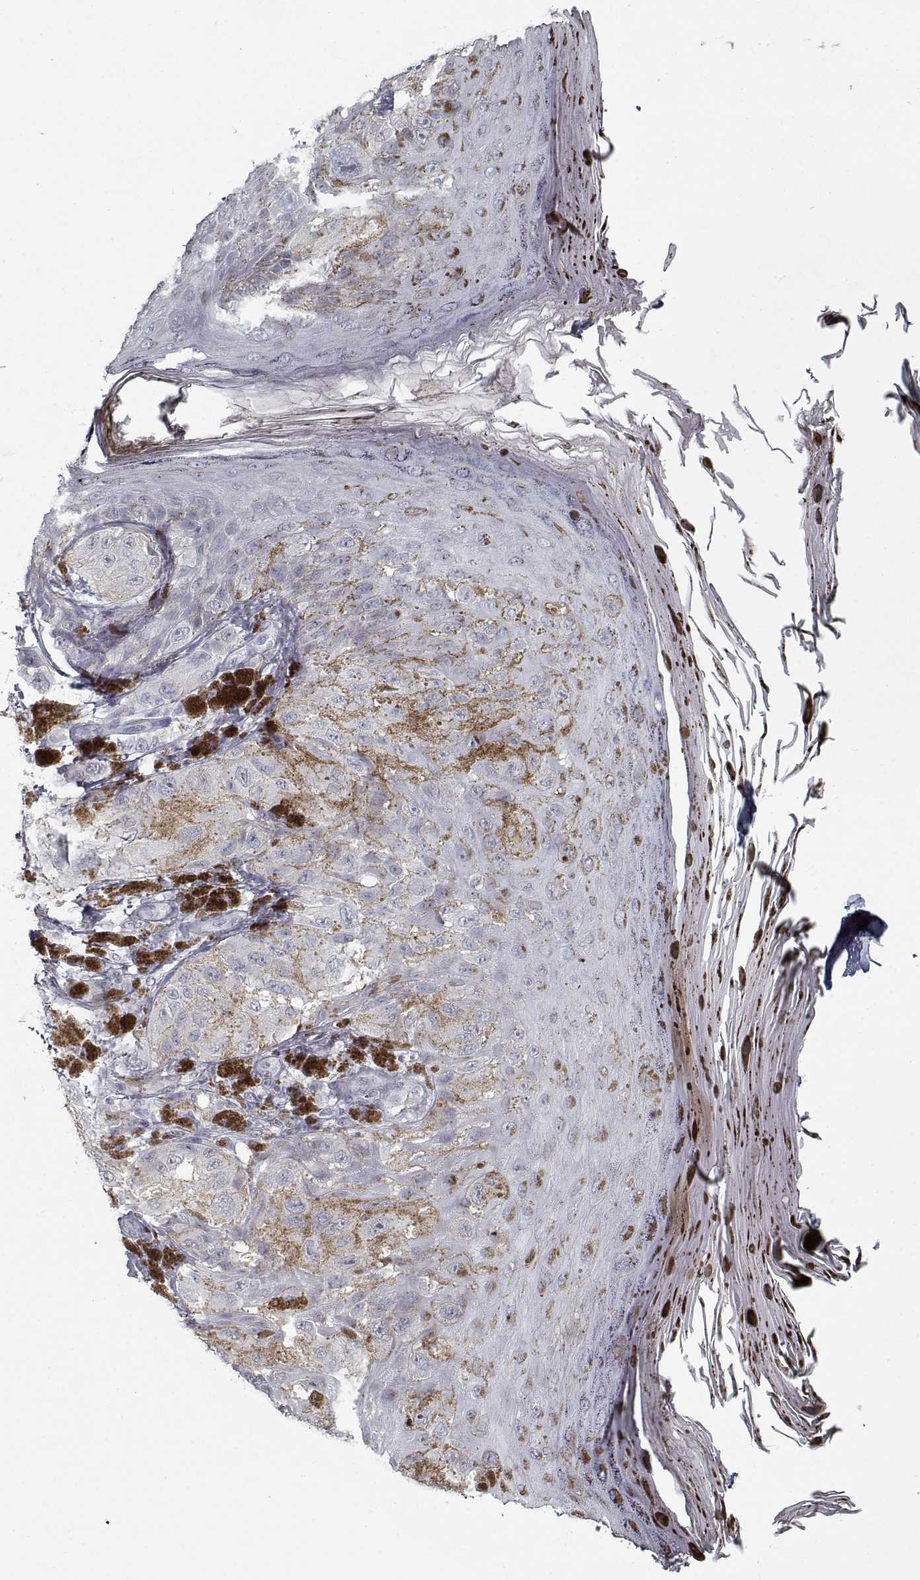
{"staining": {"intensity": "negative", "quantity": "none", "location": "none"}, "tissue": "melanoma", "cell_type": "Tumor cells", "image_type": "cancer", "snomed": [{"axis": "morphology", "description": "Malignant melanoma, NOS"}, {"axis": "topography", "description": "Skin"}], "caption": "Human melanoma stained for a protein using immunohistochemistry (IHC) shows no expression in tumor cells.", "gene": "GAD2", "patient": {"sex": "male", "age": 36}}